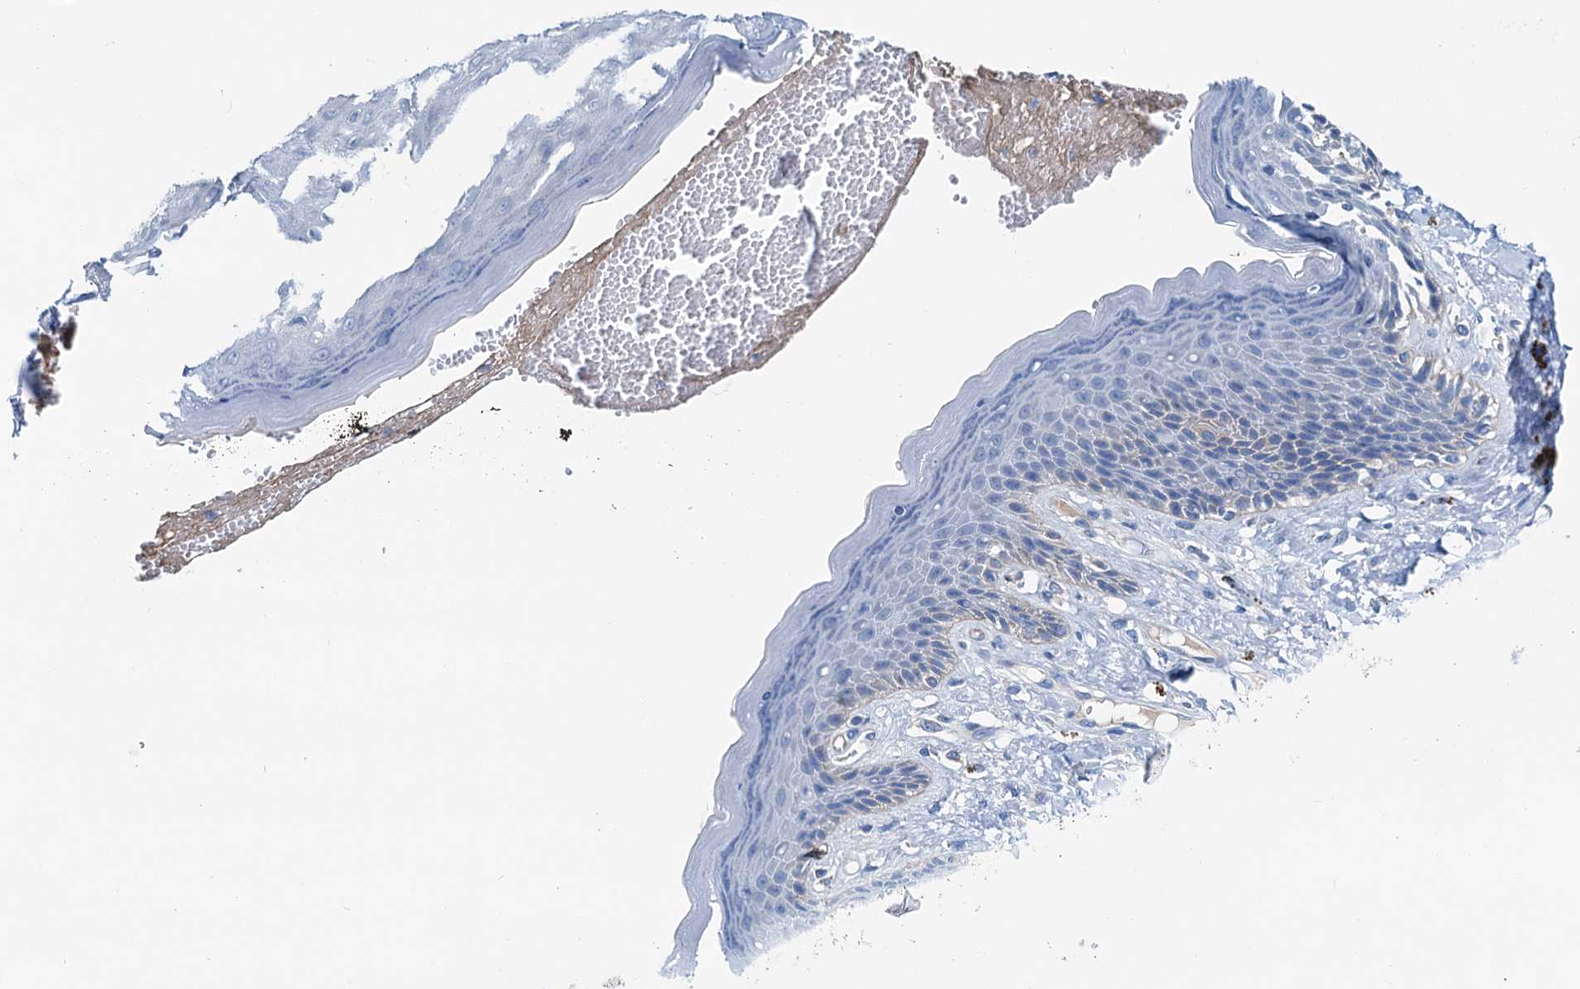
{"staining": {"intensity": "weak", "quantity": "<25%", "location": "cytoplasmic/membranous"}, "tissue": "skin", "cell_type": "Epidermal cells", "image_type": "normal", "snomed": [{"axis": "morphology", "description": "Normal tissue, NOS"}, {"axis": "topography", "description": "Anal"}], "caption": "This photomicrograph is of benign skin stained with IHC to label a protein in brown with the nuclei are counter-stained blue. There is no staining in epidermal cells. (Immunohistochemistry (ihc), brightfield microscopy, high magnification).", "gene": "KNDC1", "patient": {"sex": "female", "age": 78}}